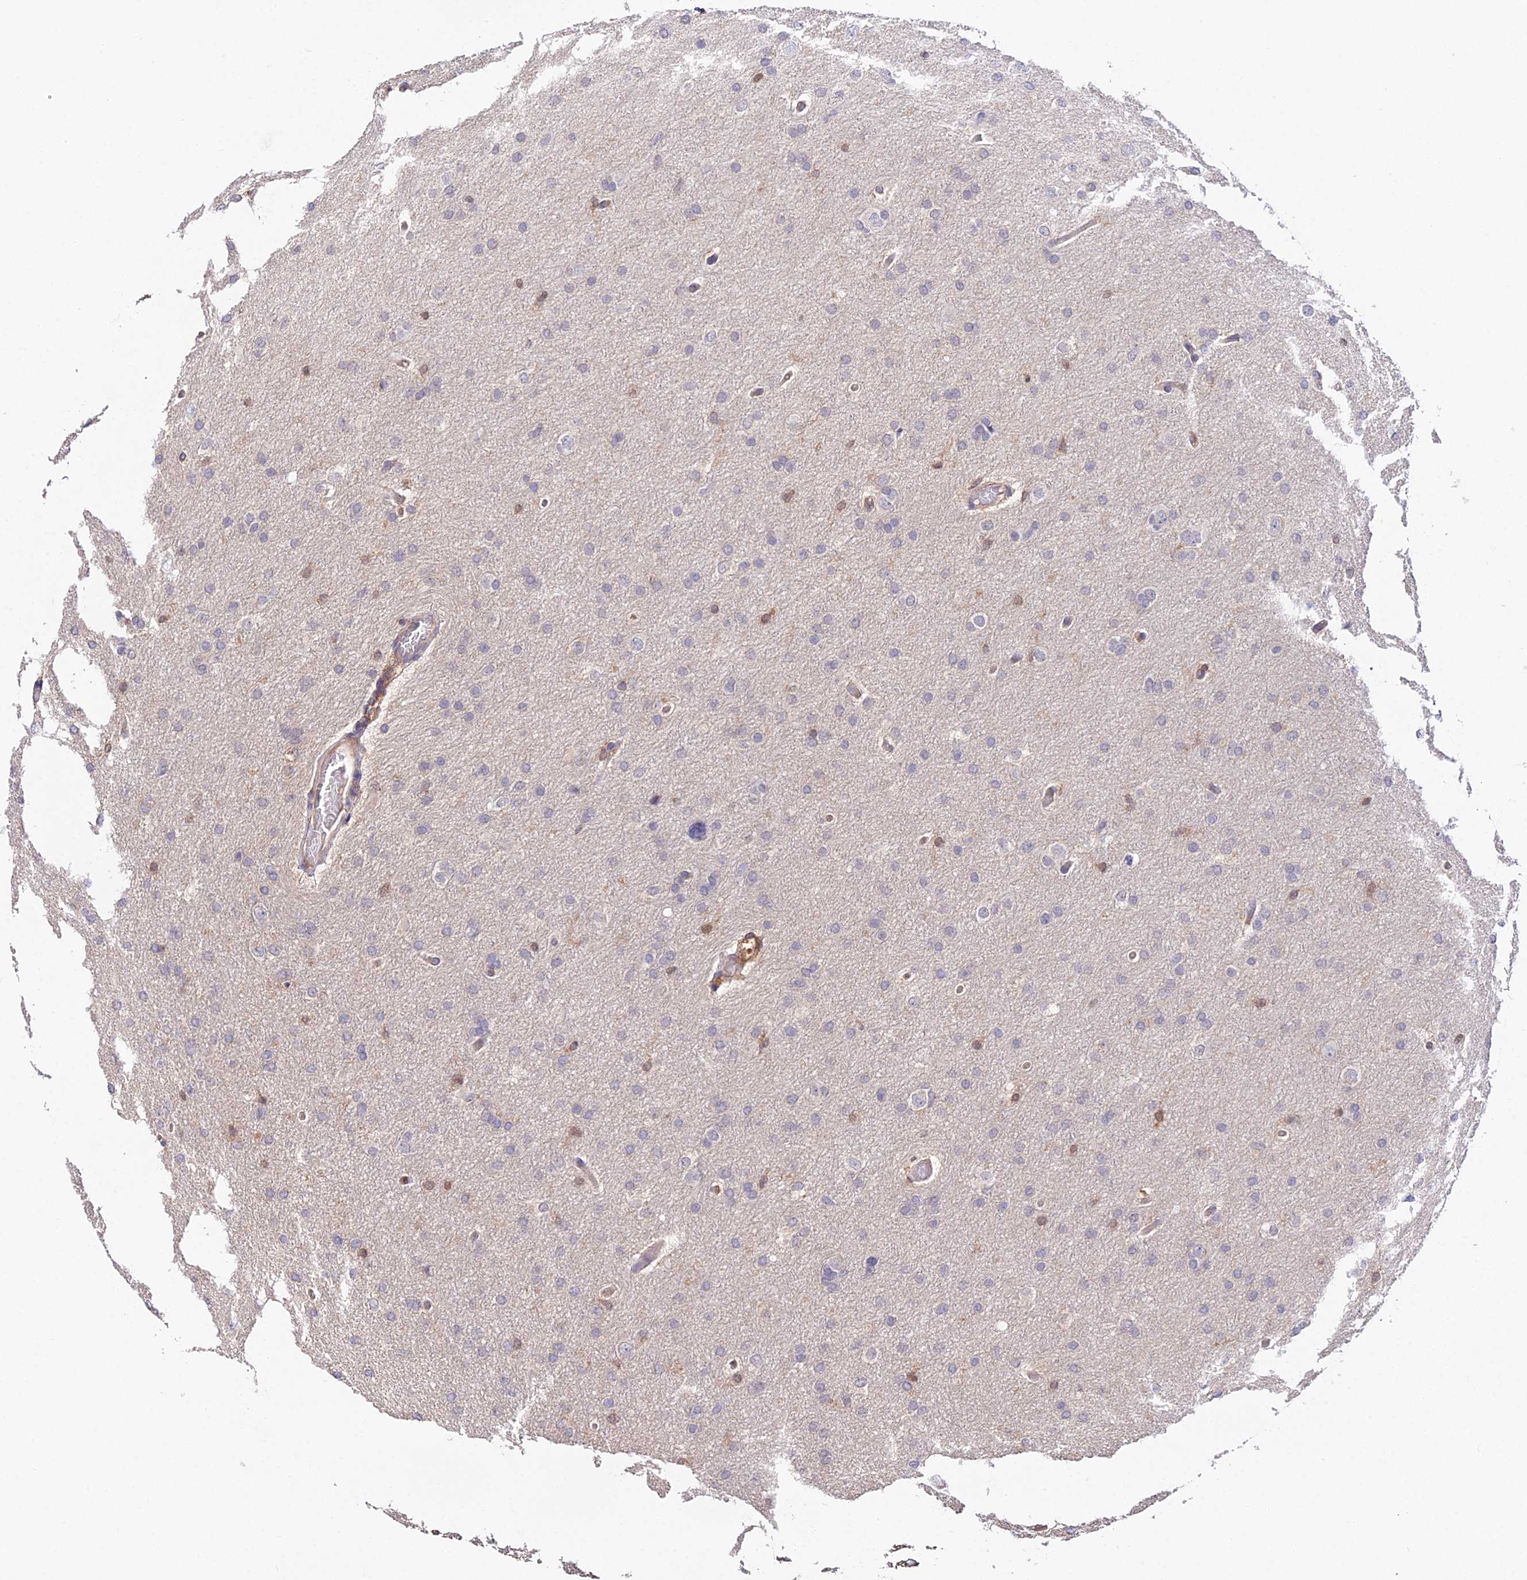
{"staining": {"intensity": "negative", "quantity": "none", "location": "none"}, "tissue": "glioma", "cell_type": "Tumor cells", "image_type": "cancer", "snomed": [{"axis": "morphology", "description": "Glioma, malignant, High grade"}, {"axis": "topography", "description": "Cerebral cortex"}], "caption": "The image displays no staining of tumor cells in glioma.", "gene": "FBP1", "patient": {"sex": "female", "age": 36}}